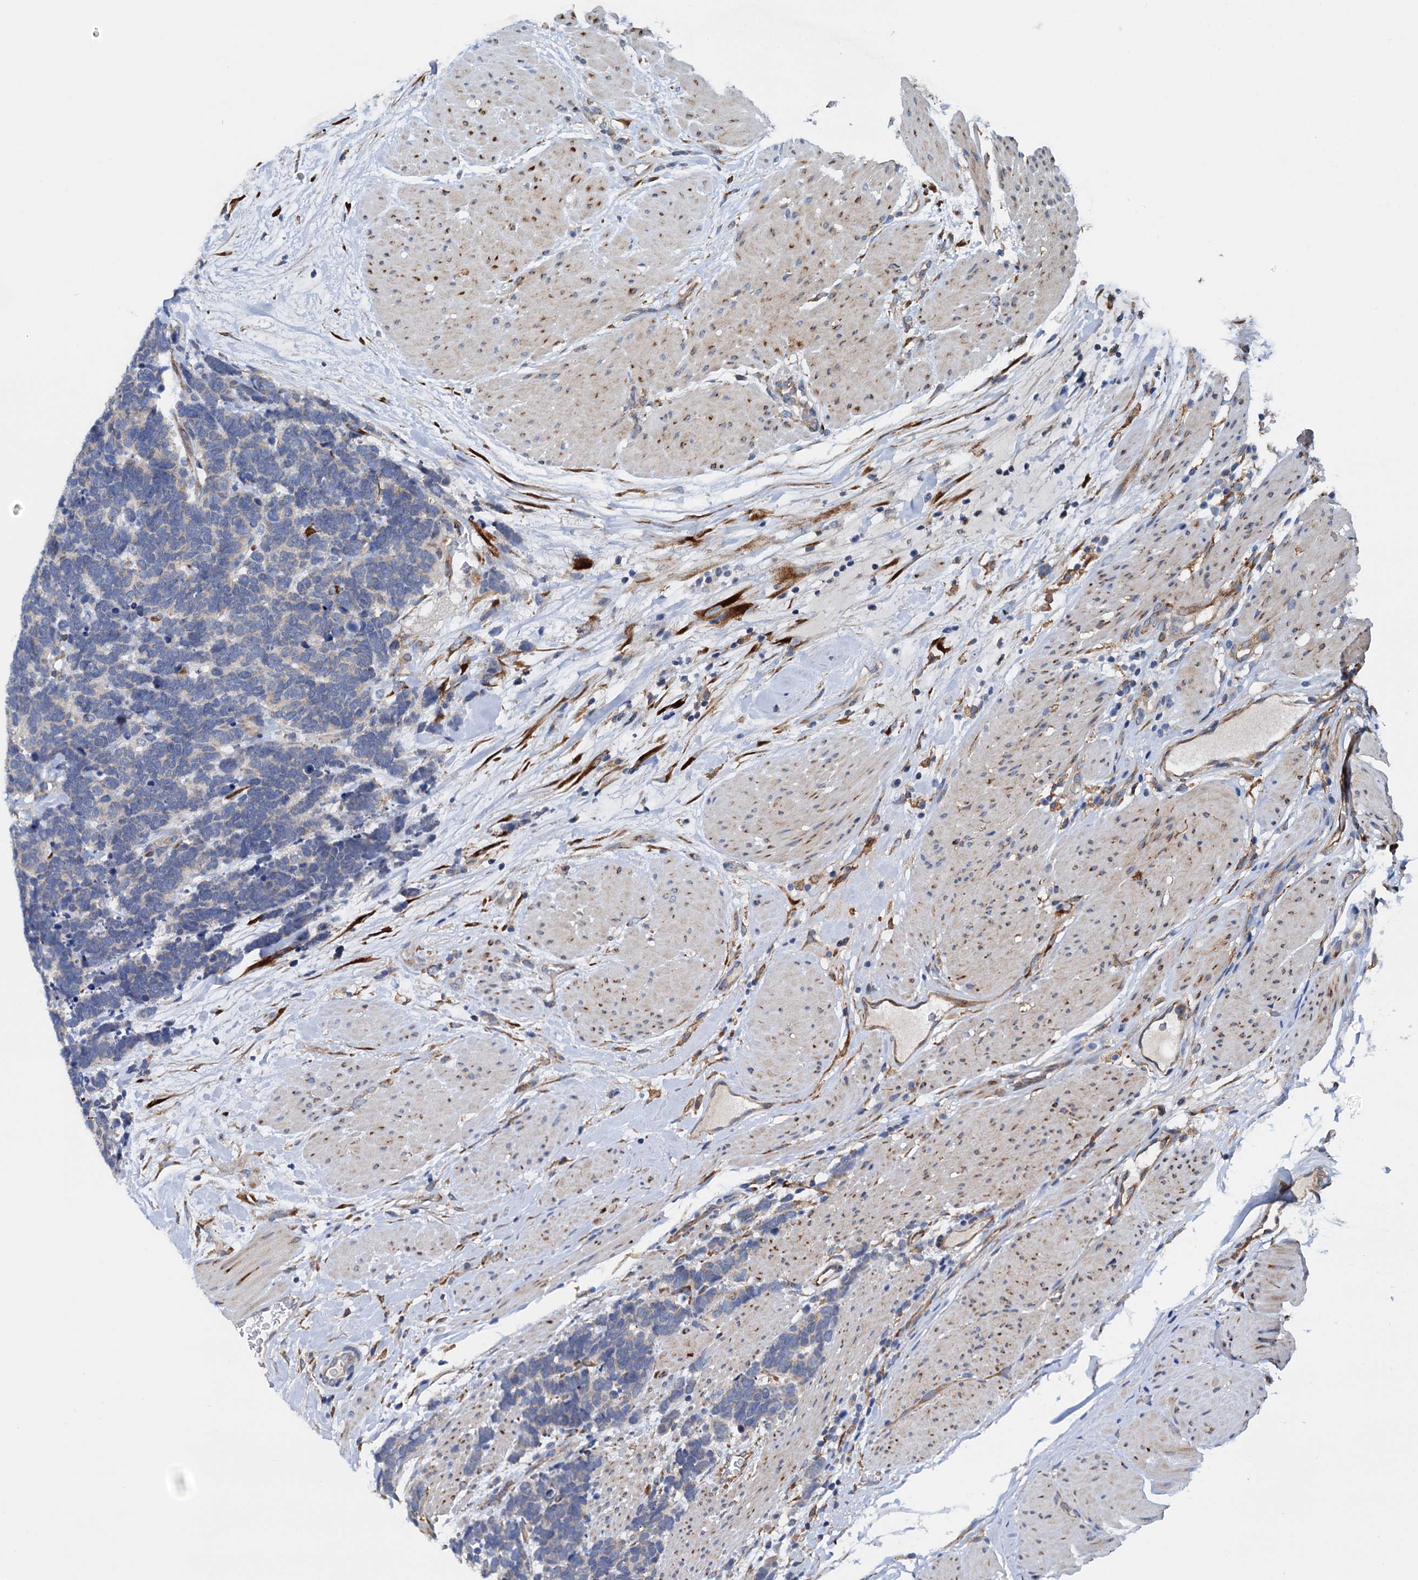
{"staining": {"intensity": "negative", "quantity": "none", "location": "none"}, "tissue": "carcinoid", "cell_type": "Tumor cells", "image_type": "cancer", "snomed": [{"axis": "morphology", "description": "Carcinoma, NOS"}, {"axis": "morphology", "description": "Carcinoid, malignant, NOS"}, {"axis": "topography", "description": "Urinary bladder"}], "caption": "Human carcinoma stained for a protein using immunohistochemistry (IHC) reveals no expression in tumor cells.", "gene": "RASSF9", "patient": {"sex": "male", "age": 57}}